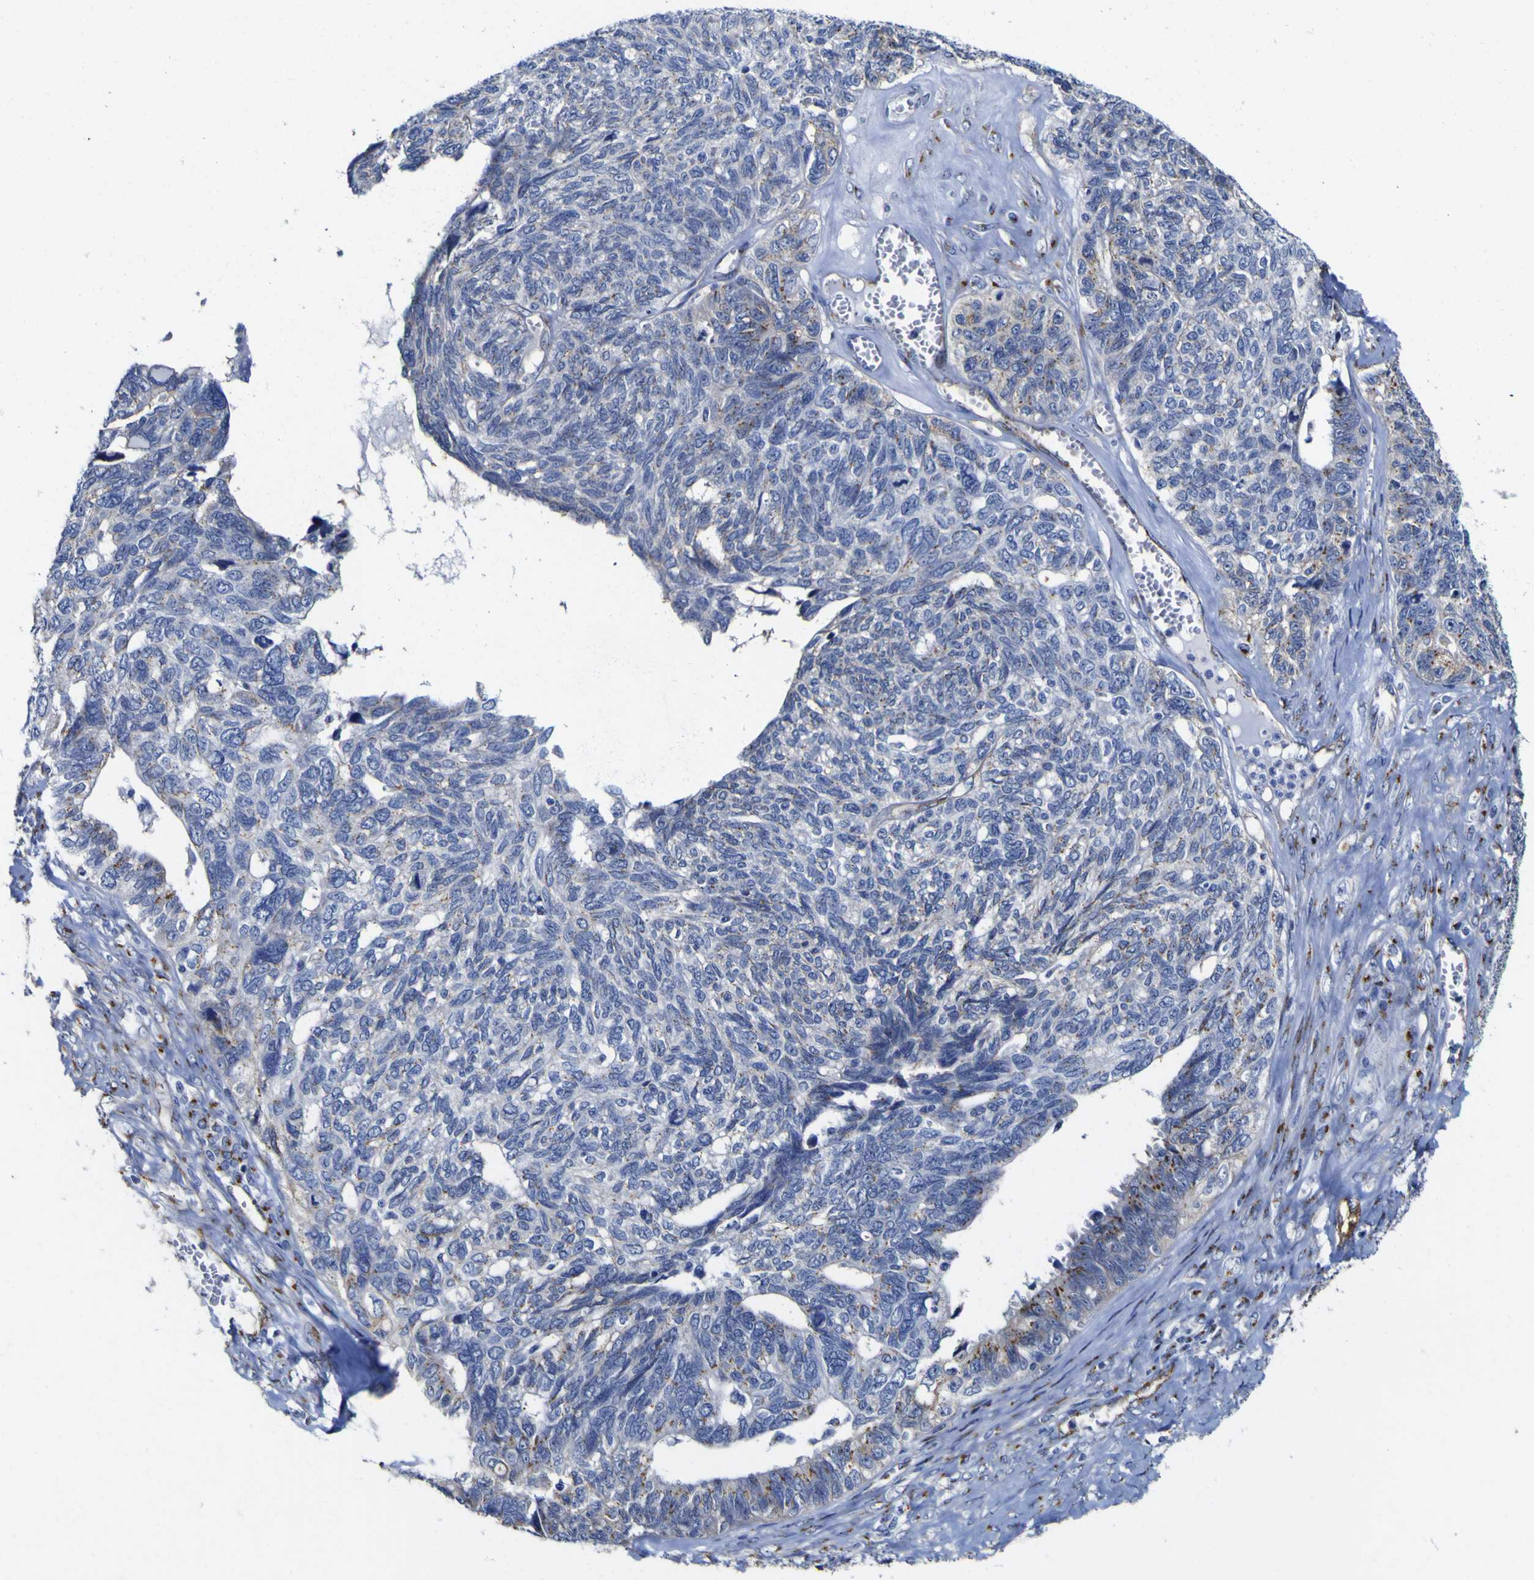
{"staining": {"intensity": "moderate", "quantity": "<25%", "location": "cytoplasmic/membranous"}, "tissue": "ovarian cancer", "cell_type": "Tumor cells", "image_type": "cancer", "snomed": [{"axis": "morphology", "description": "Cystadenocarcinoma, serous, NOS"}, {"axis": "topography", "description": "Ovary"}], "caption": "Moderate cytoplasmic/membranous expression for a protein is seen in approximately <25% of tumor cells of serous cystadenocarcinoma (ovarian) using immunohistochemistry (IHC).", "gene": "GOLM1", "patient": {"sex": "female", "age": 79}}